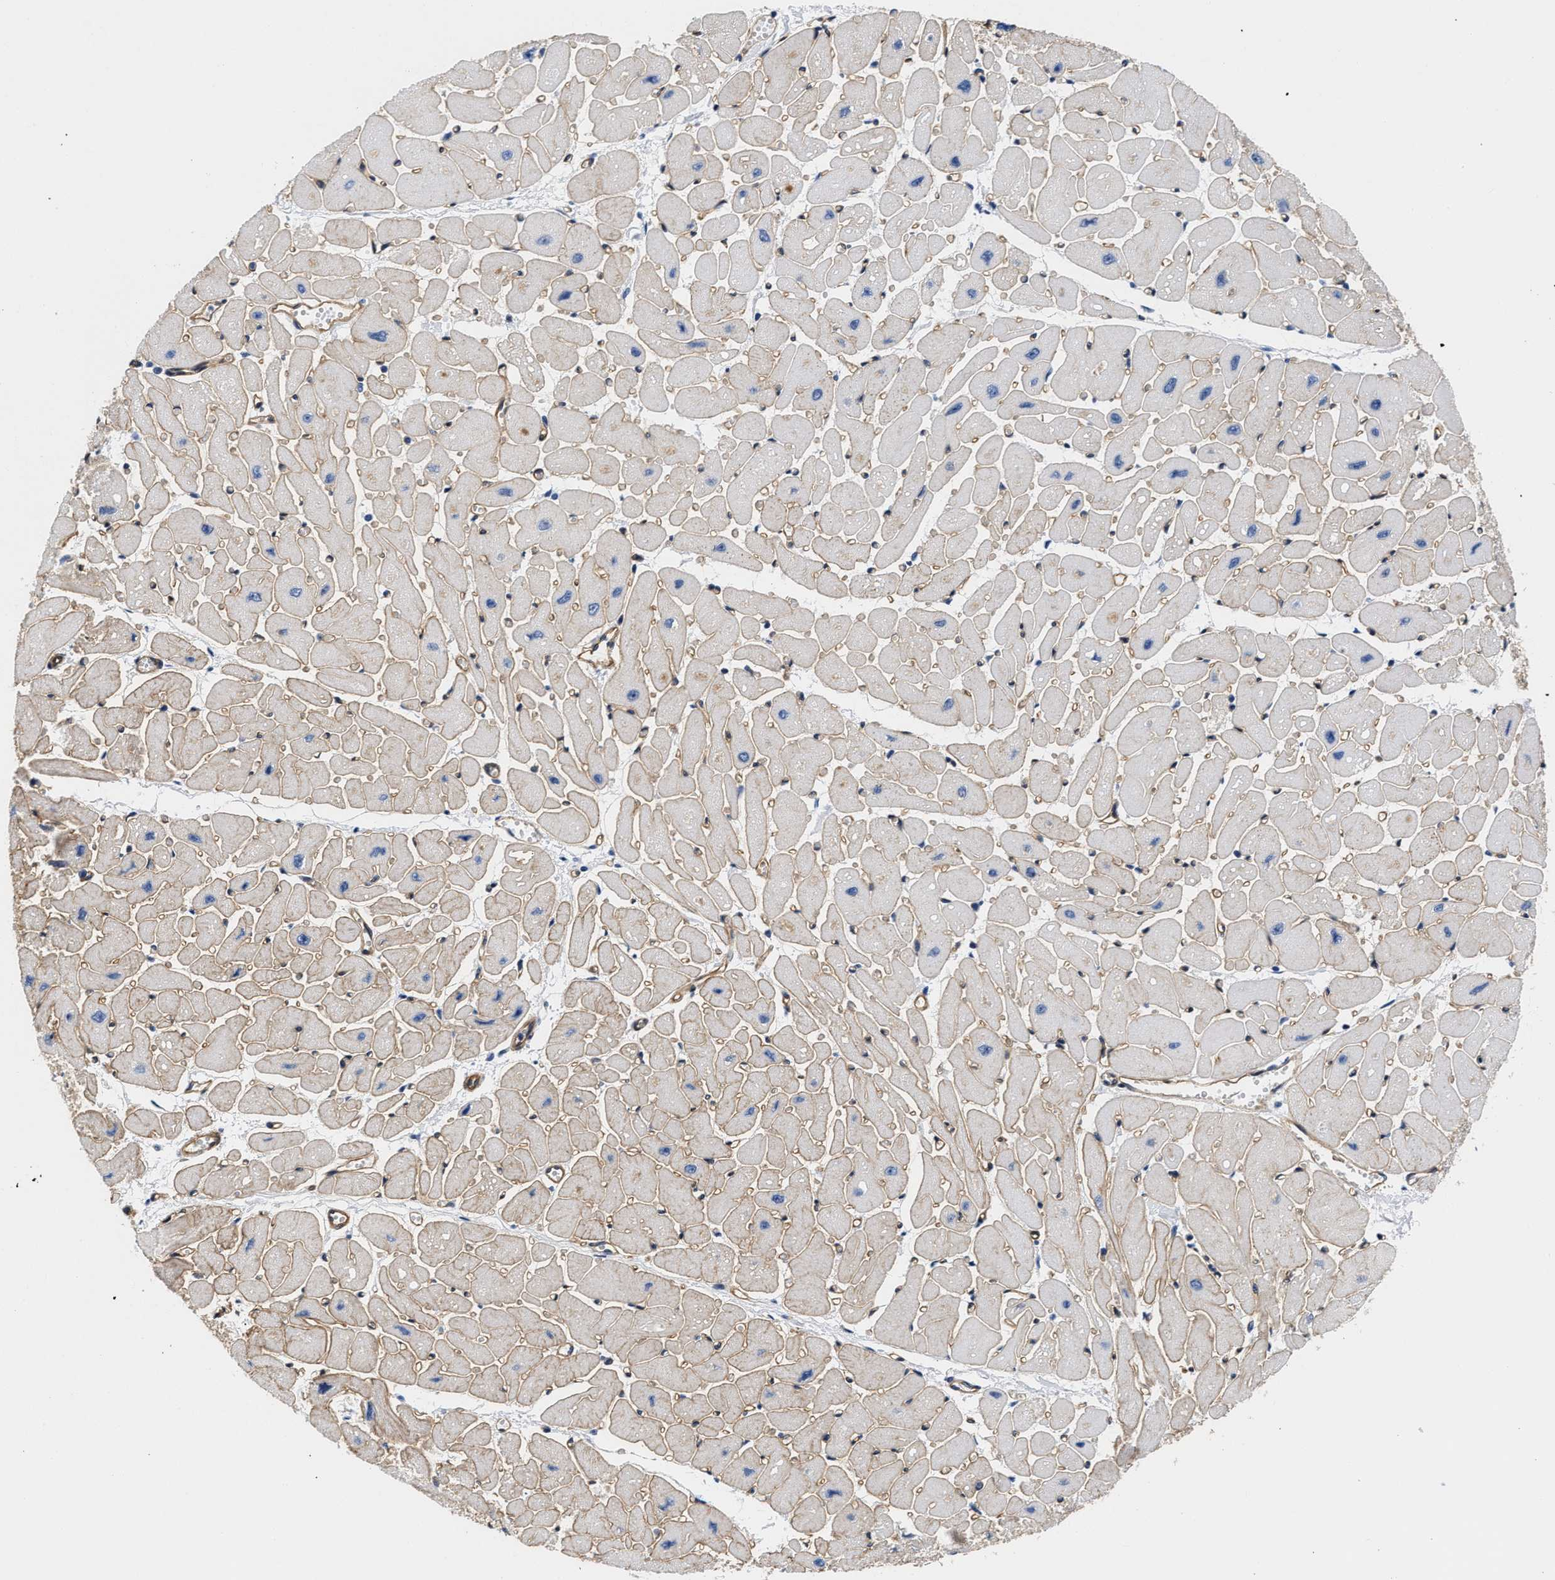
{"staining": {"intensity": "weak", "quantity": "<25%", "location": "cytoplasmic/membranous"}, "tissue": "heart muscle", "cell_type": "Cardiomyocytes", "image_type": "normal", "snomed": [{"axis": "morphology", "description": "Normal tissue, NOS"}, {"axis": "topography", "description": "Heart"}], "caption": "The micrograph exhibits no significant staining in cardiomyocytes of heart muscle. (DAB (3,3'-diaminobenzidine) IHC, high magnification).", "gene": "TRIM29", "patient": {"sex": "female", "age": 54}}